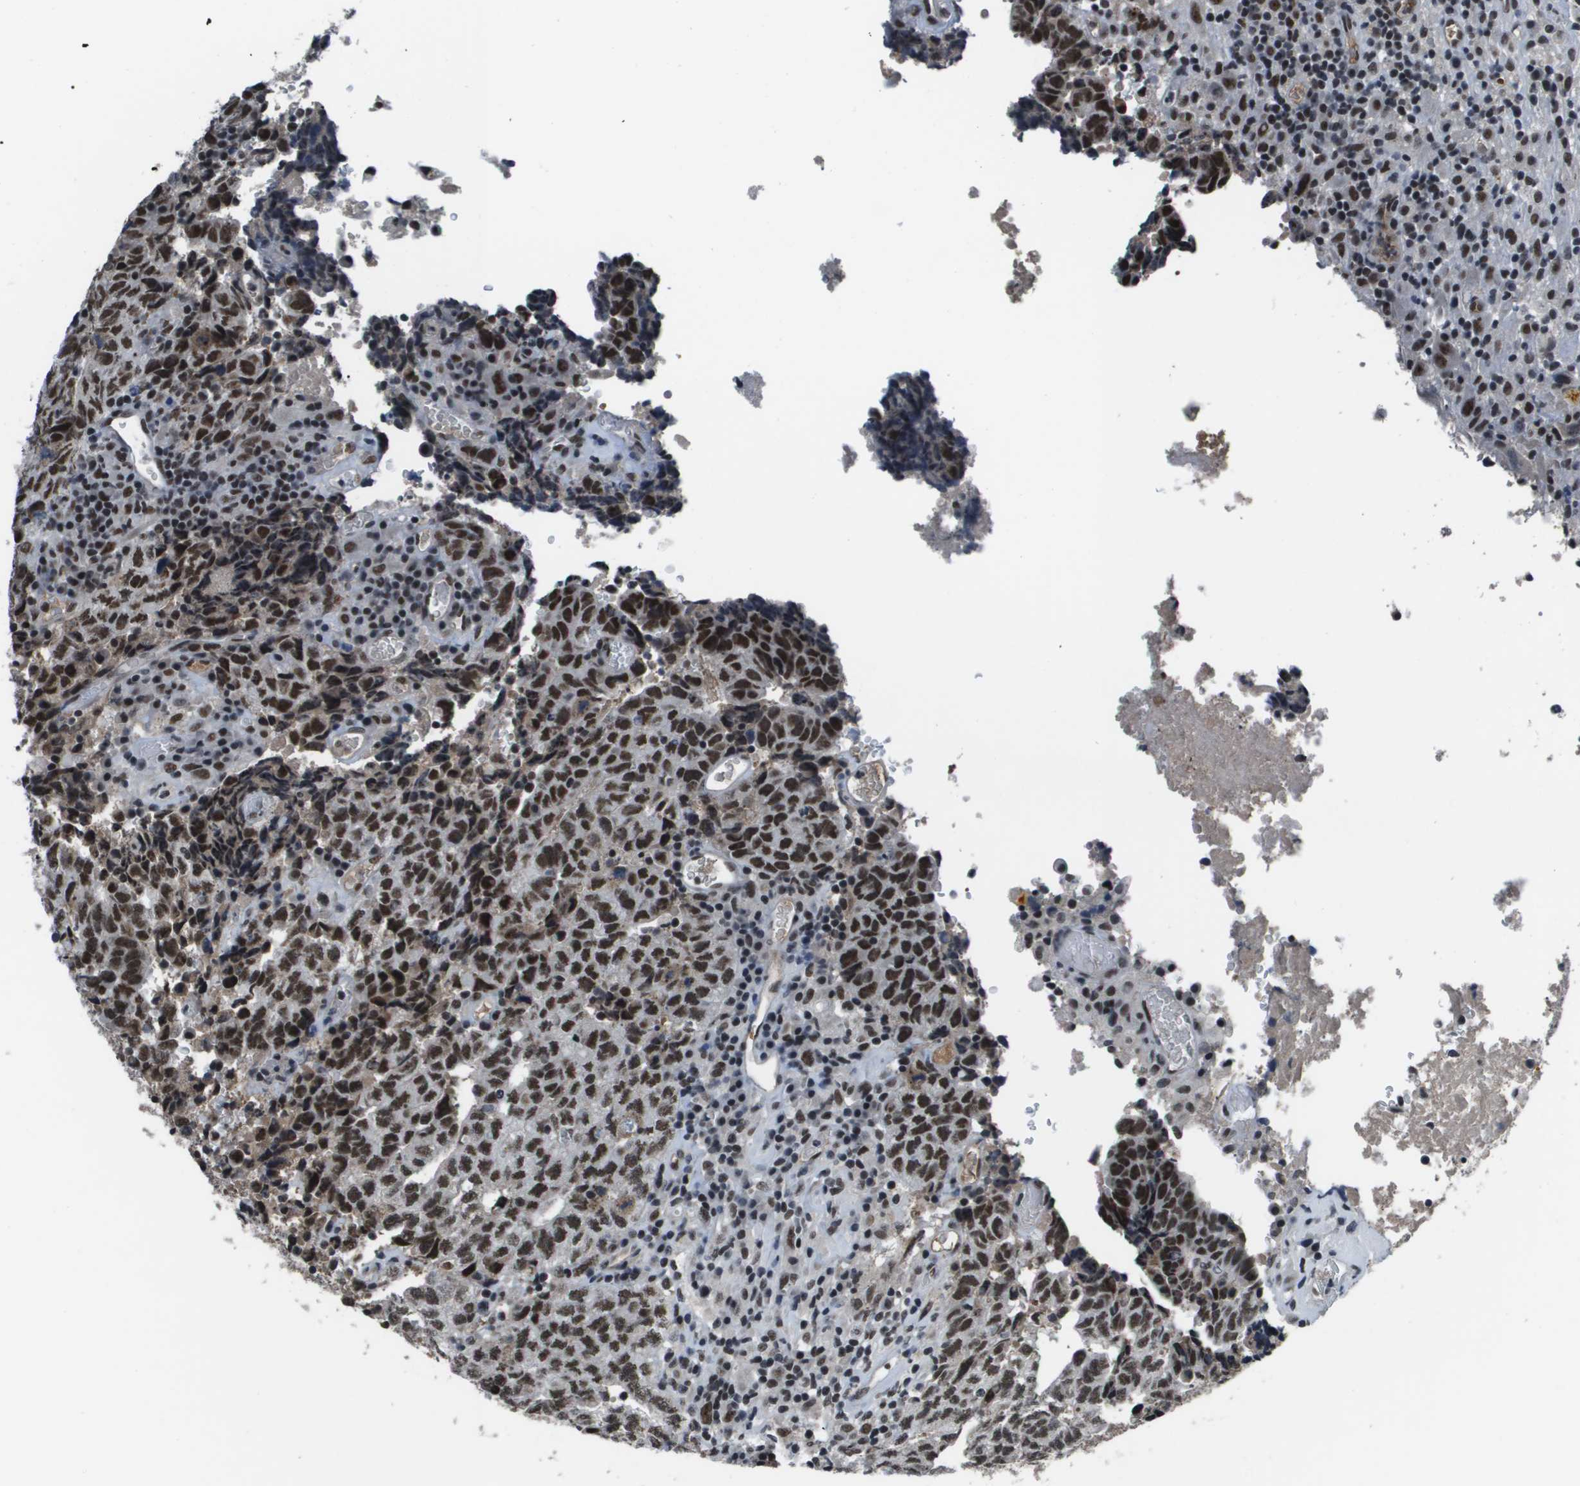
{"staining": {"intensity": "strong", "quantity": ">75%", "location": "nuclear"}, "tissue": "testis cancer", "cell_type": "Tumor cells", "image_type": "cancer", "snomed": [{"axis": "morphology", "description": "Necrosis, NOS"}, {"axis": "morphology", "description": "Carcinoma, Embryonal, NOS"}, {"axis": "topography", "description": "Testis"}], "caption": "Immunohistochemical staining of human testis cancer shows high levels of strong nuclear staining in about >75% of tumor cells.", "gene": "THRAP3", "patient": {"sex": "male", "age": 19}}